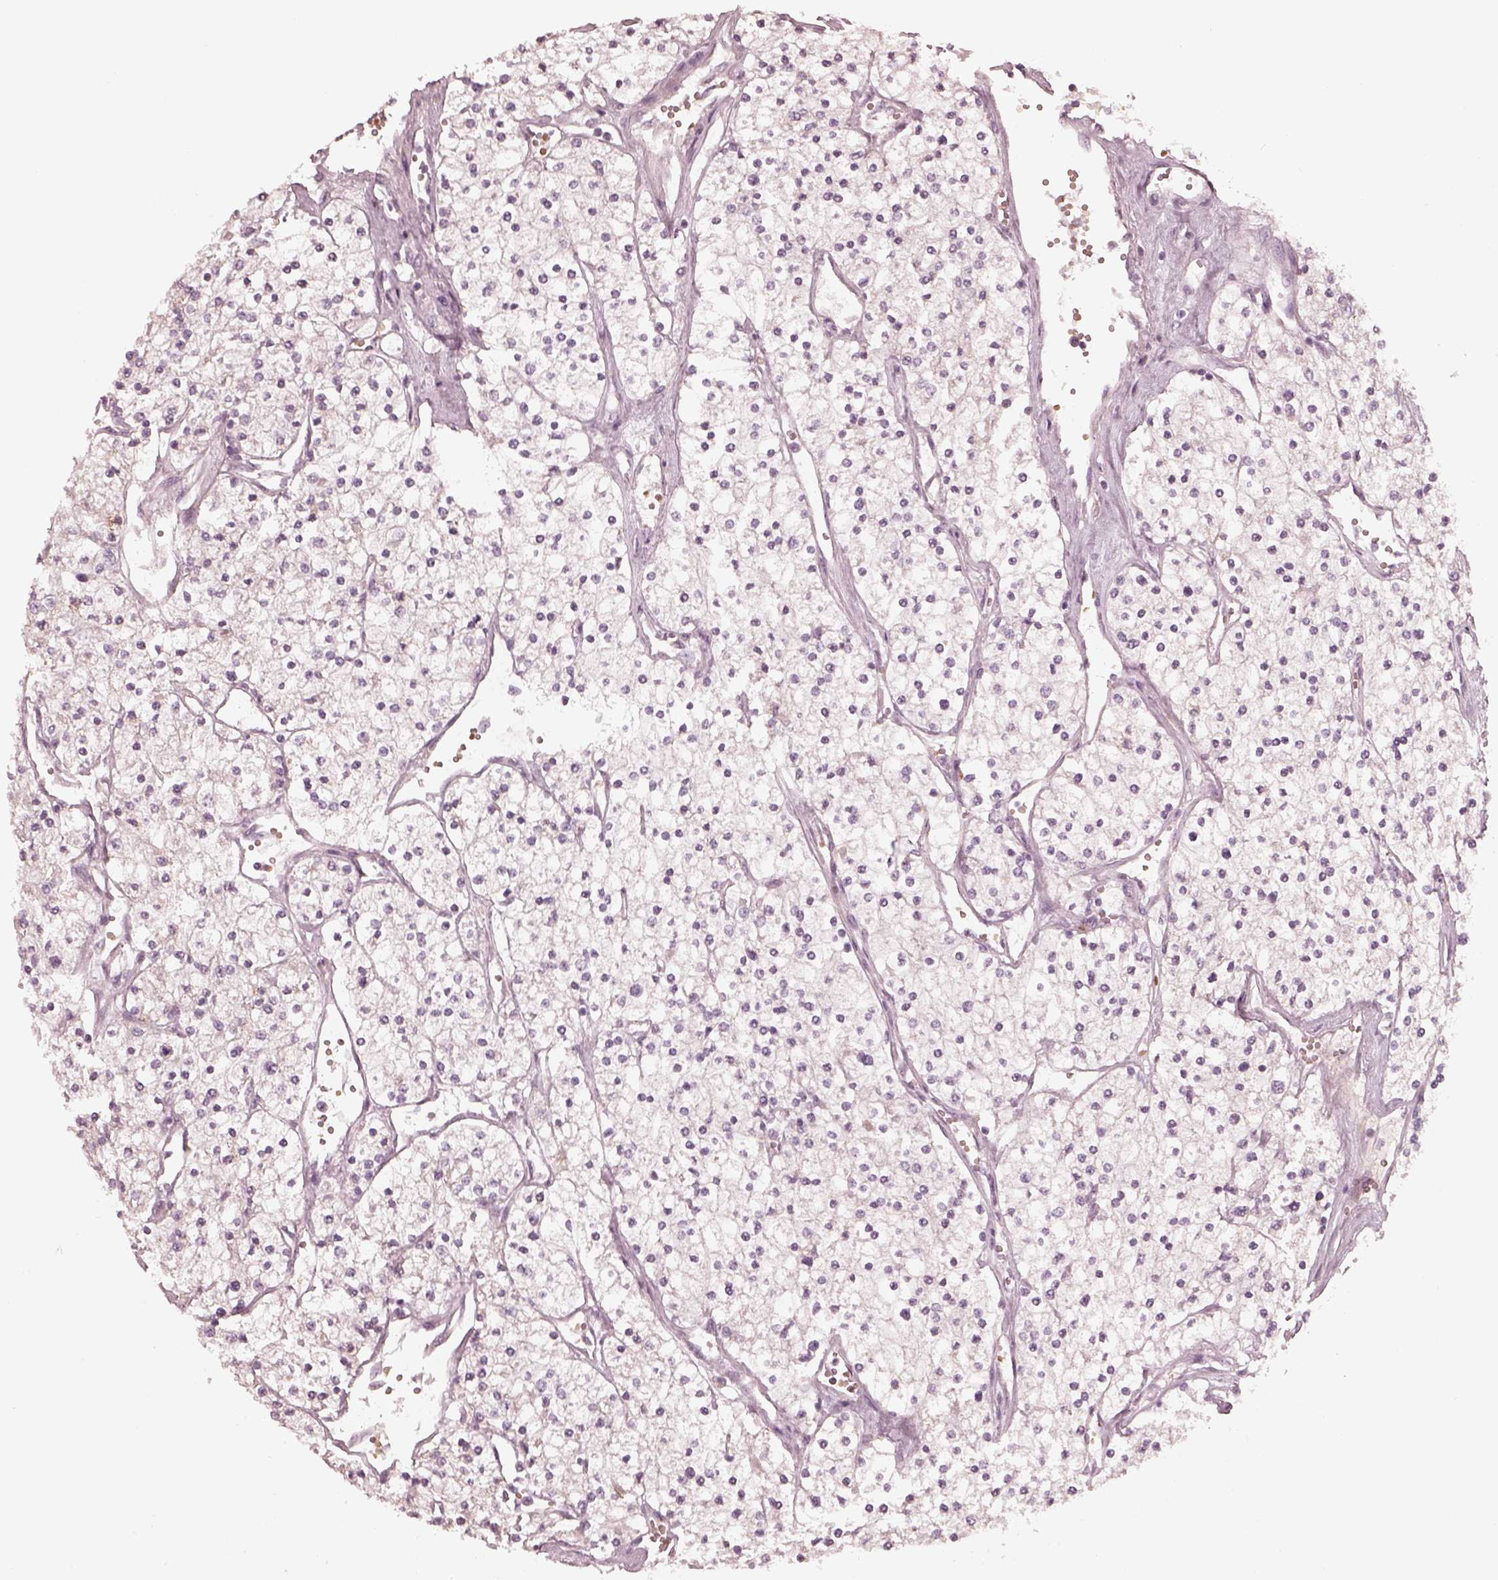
{"staining": {"intensity": "negative", "quantity": "none", "location": "none"}, "tissue": "renal cancer", "cell_type": "Tumor cells", "image_type": "cancer", "snomed": [{"axis": "morphology", "description": "Adenocarcinoma, NOS"}, {"axis": "topography", "description": "Kidney"}], "caption": "Immunohistochemistry of adenocarcinoma (renal) reveals no staining in tumor cells. (DAB immunohistochemistry (IHC) with hematoxylin counter stain).", "gene": "ANKLE1", "patient": {"sex": "male", "age": 80}}